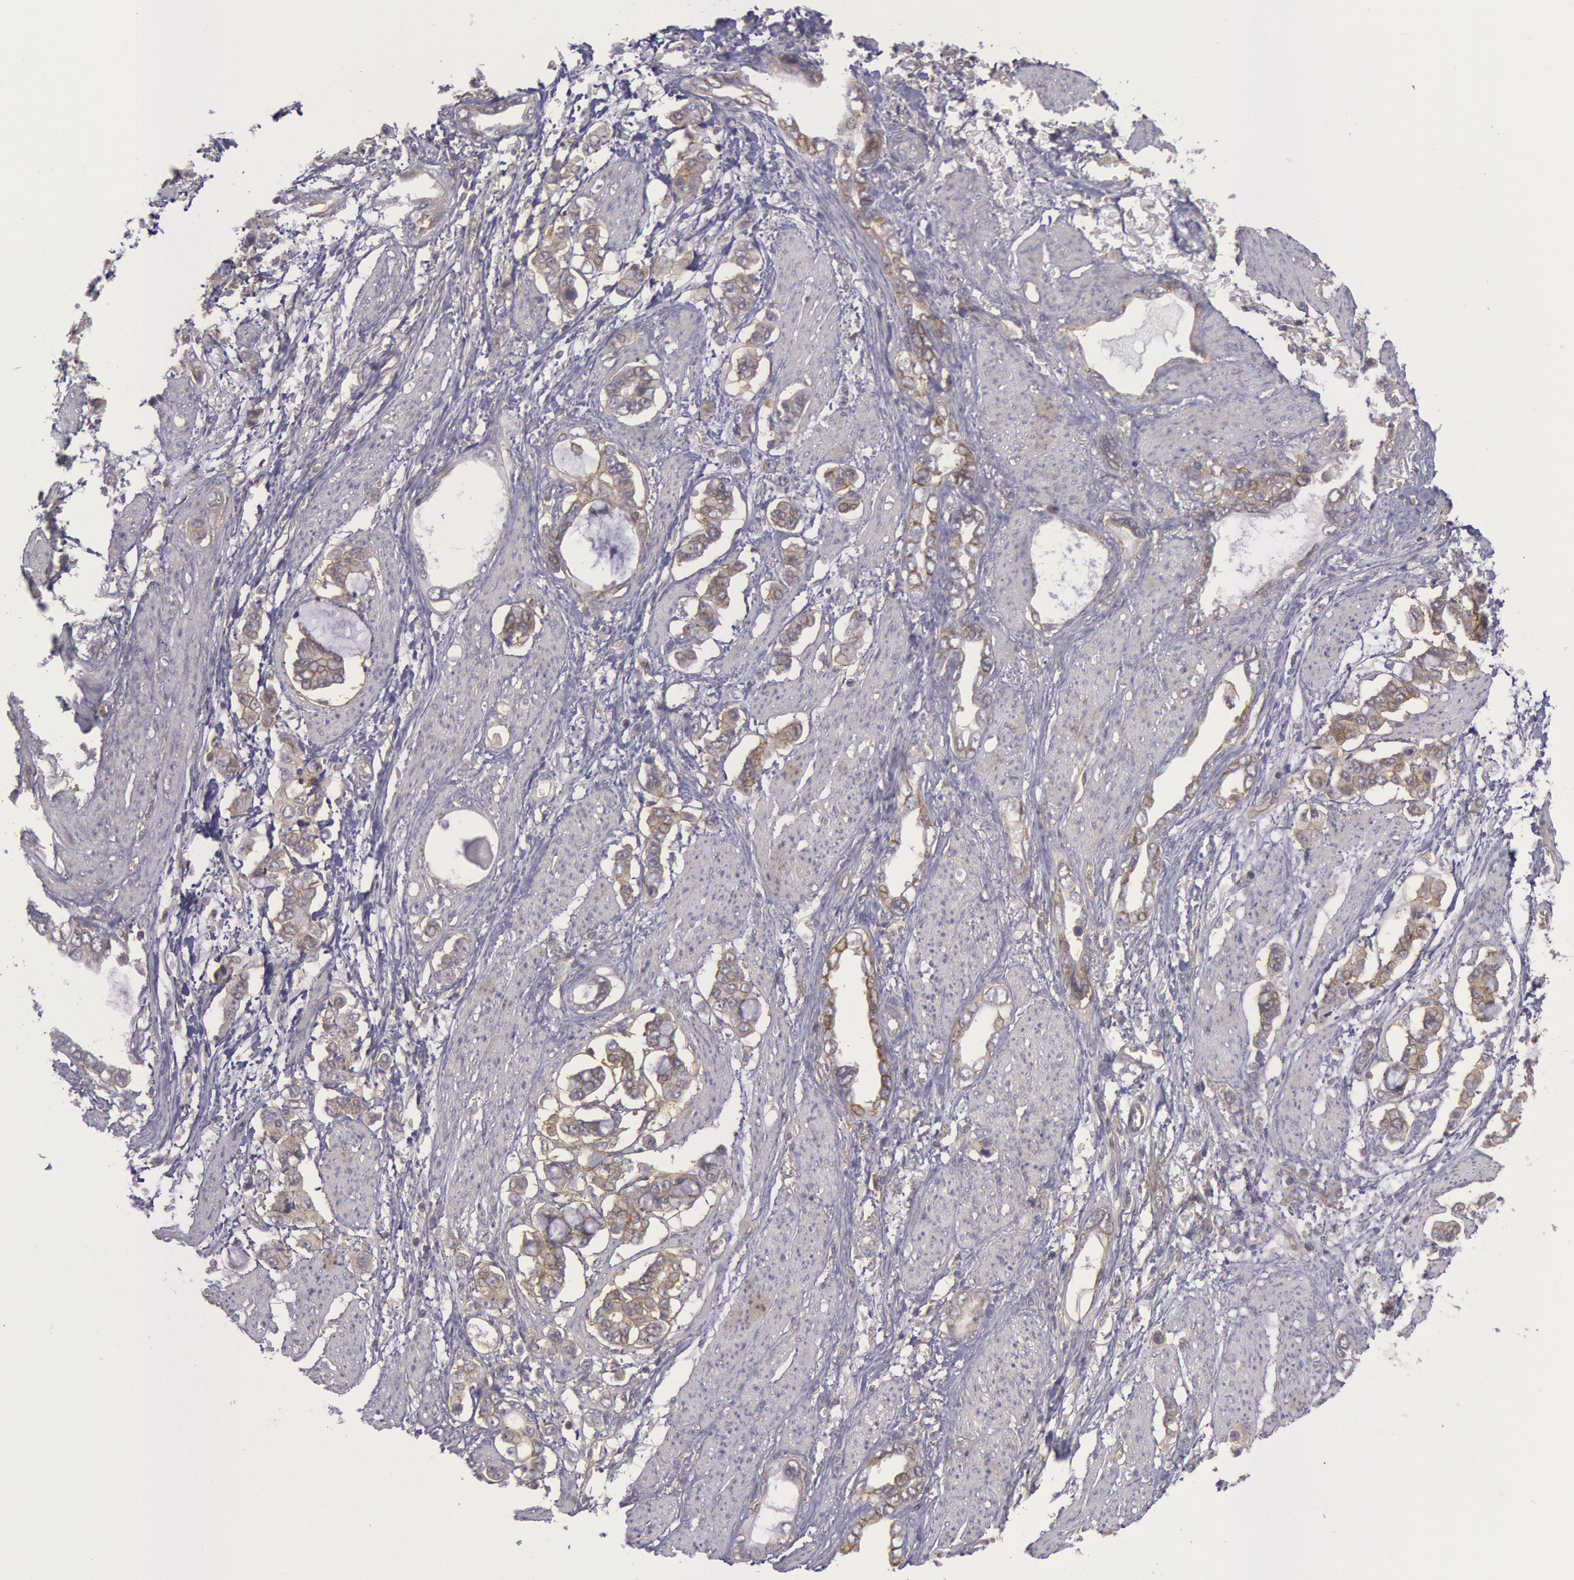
{"staining": {"intensity": "weak", "quantity": "25%-75%", "location": "cytoplasmic/membranous"}, "tissue": "stomach cancer", "cell_type": "Tumor cells", "image_type": "cancer", "snomed": [{"axis": "morphology", "description": "Adenocarcinoma, NOS"}, {"axis": "topography", "description": "Stomach"}], "caption": "Weak cytoplasmic/membranous positivity is appreciated in approximately 25%-75% of tumor cells in adenocarcinoma (stomach). (Brightfield microscopy of DAB IHC at high magnification).", "gene": "STX4", "patient": {"sex": "male", "age": 78}}